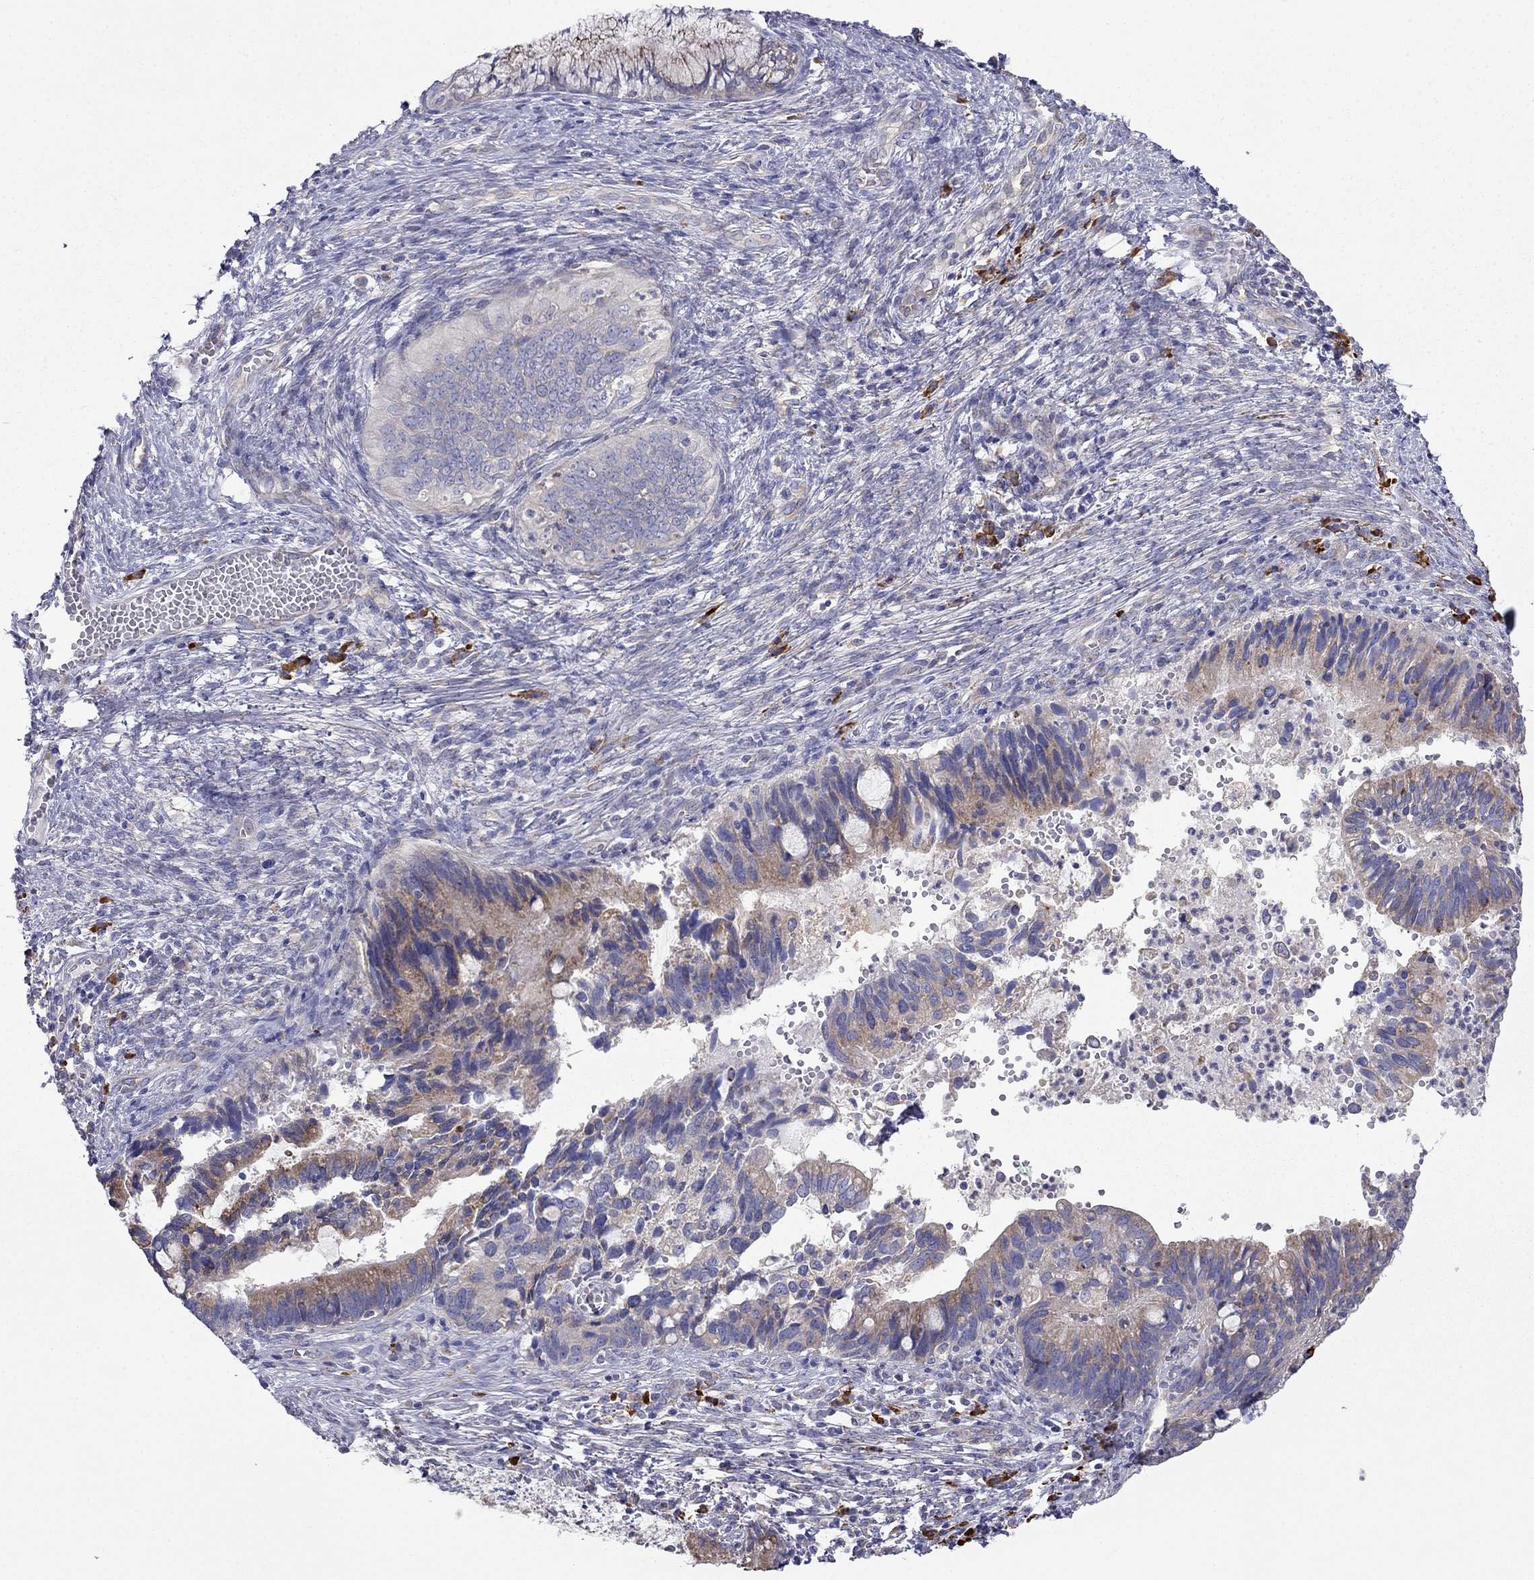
{"staining": {"intensity": "moderate", "quantity": "25%-75%", "location": "cytoplasmic/membranous"}, "tissue": "cervical cancer", "cell_type": "Tumor cells", "image_type": "cancer", "snomed": [{"axis": "morphology", "description": "Adenocarcinoma, NOS"}, {"axis": "topography", "description": "Cervix"}], "caption": "Moderate cytoplasmic/membranous positivity for a protein is seen in about 25%-75% of tumor cells of cervical cancer (adenocarcinoma) using IHC.", "gene": "LONRF2", "patient": {"sex": "female", "age": 42}}